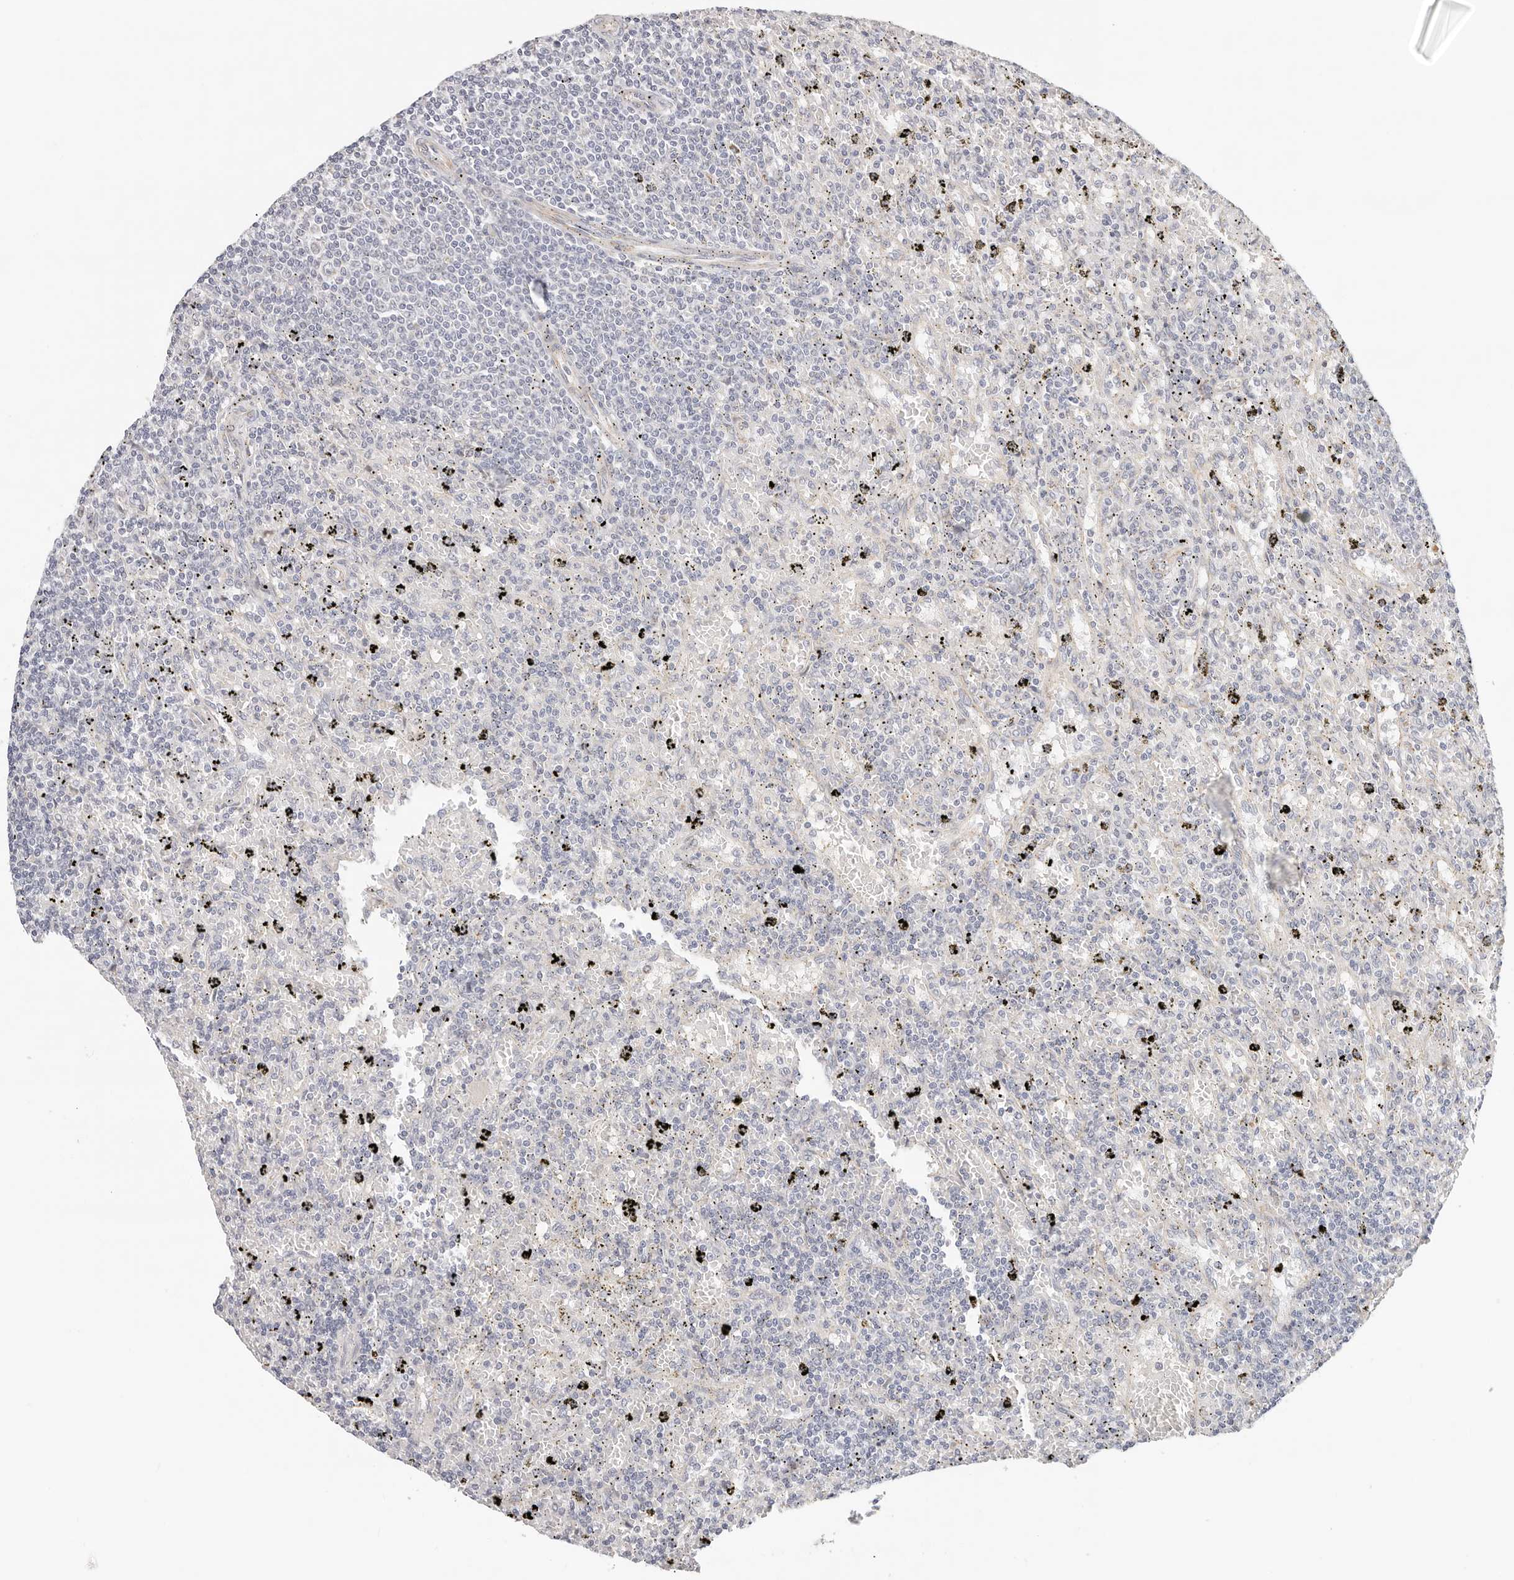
{"staining": {"intensity": "weak", "quantity": "<25%", "location": "cytoplasmic/membranous"}, "tissue": "lymphoma", "cell_type": "Tumor cells", "image_type": "cancer", "snomed": [{"axis": "morphology", "description": "Malignant lymphoma, non-Hodgkin's type, Low grade"}, {"axis": "topography", "description": "Spleen"}], "caption": "This is a image of IHC staining of lymphoma, which shows no positivity in tumor cells. (DAB (3,3'-diaminobenzidine) immunohistochemistry (IHC) visualized using brightfield microscopy, high magnification).", "gene": "AFDN", "patient": {"sex": "male", "age": 76}}